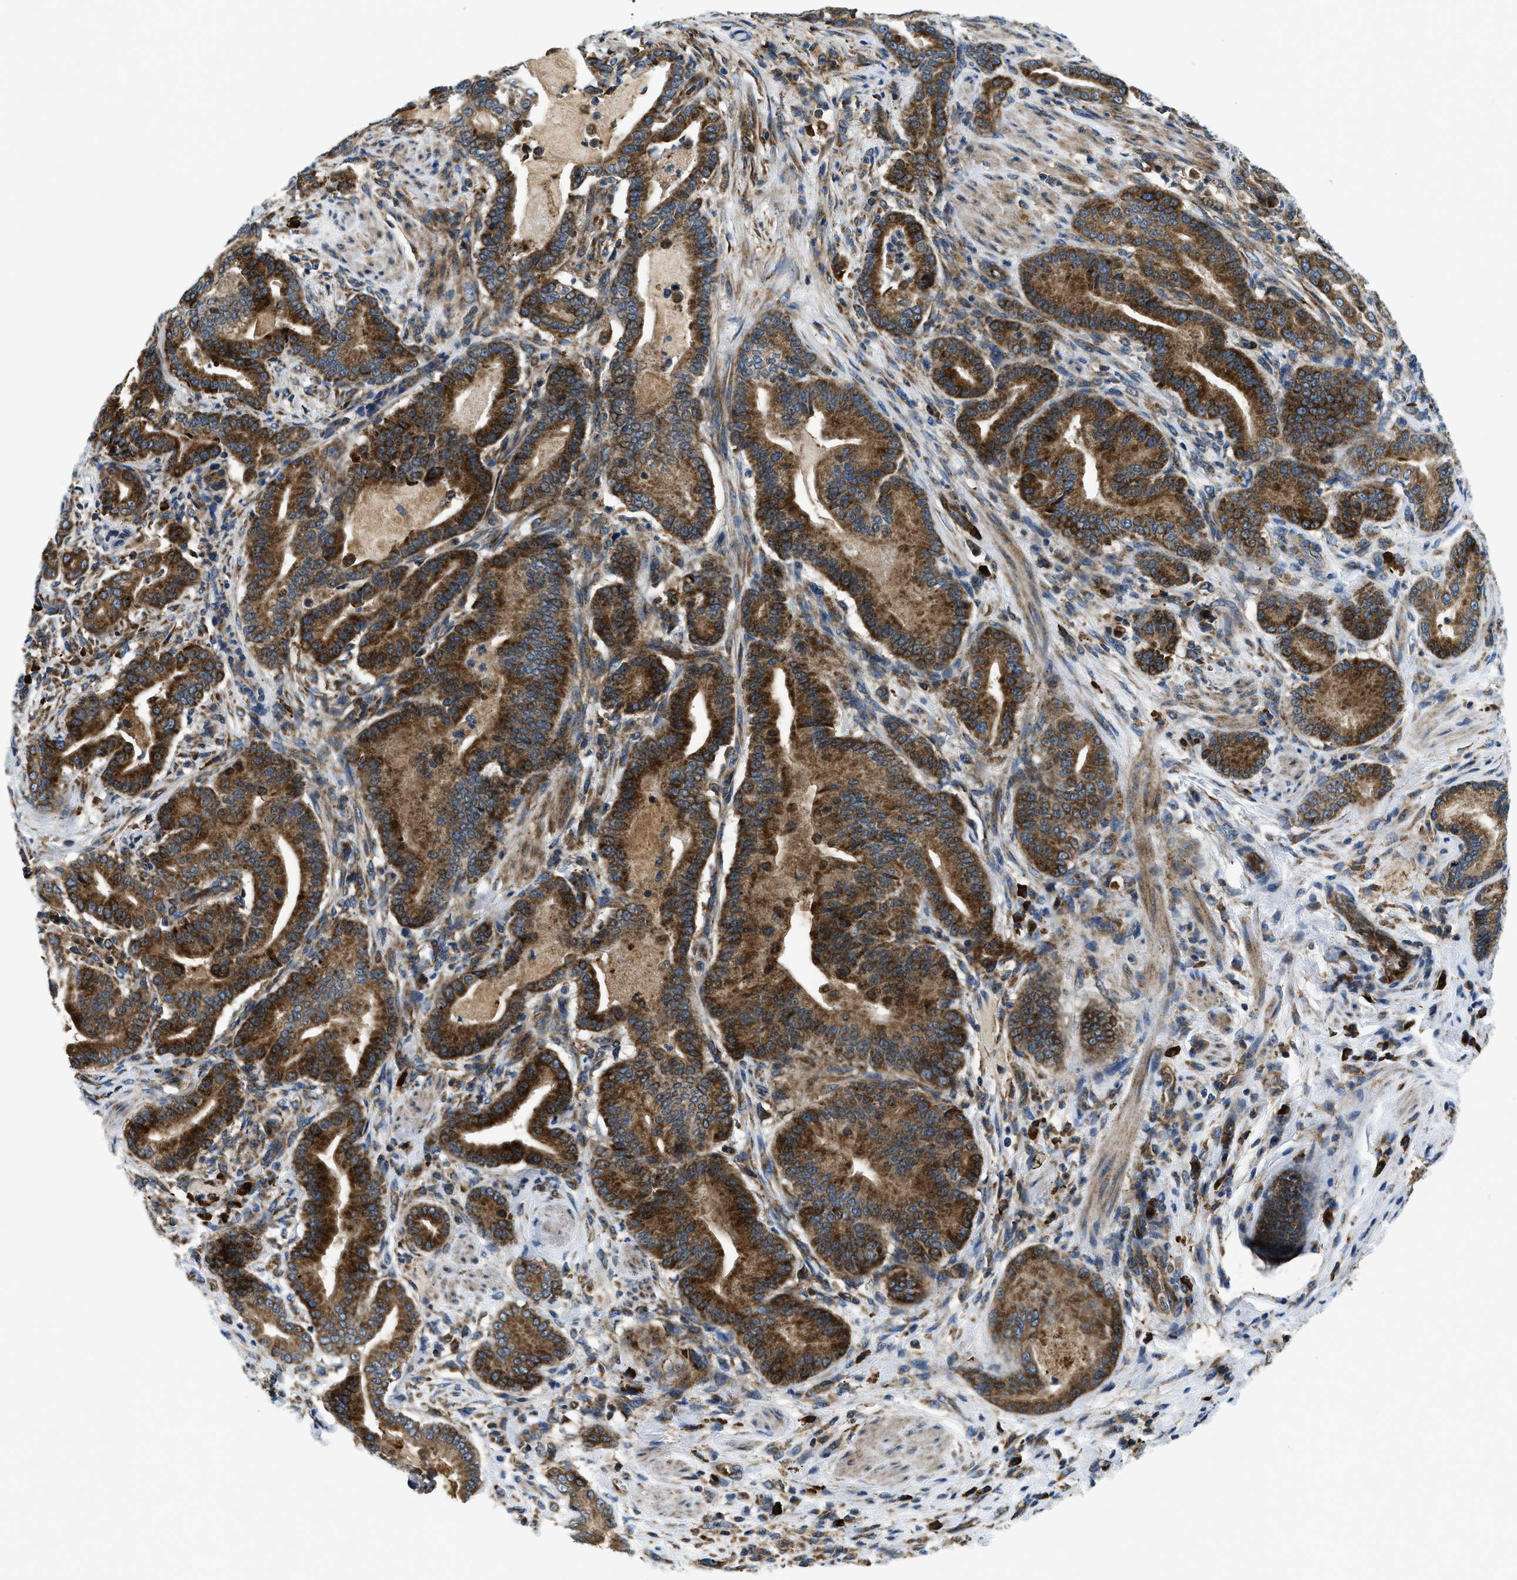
{"staining": {"intensity": "strong", "quantity": ">75%", "location": "cytoplasmic/membranous"}, "tissue": "pancreatic cancer", "cell_type": "Tumor cells", "image_type": "cancer", "snomed": [{"axis": "morphology", "description": "Normal tissue, NOS"}, {"axis": "morphology", "description": "Adenocarcinoma, NOS"}, {"axis": "topography", "description": "Pancreas"}], "caption": "Approximately >75% of tumor cells in pancreatic cancer (adenocarcinoma) demonstrate strong cytoplasmic/membranous protein staining as visualized by brown immunohistochemical staining.", "gene": "CSPG4", "patient": {"sex": "male", "age": 63}}